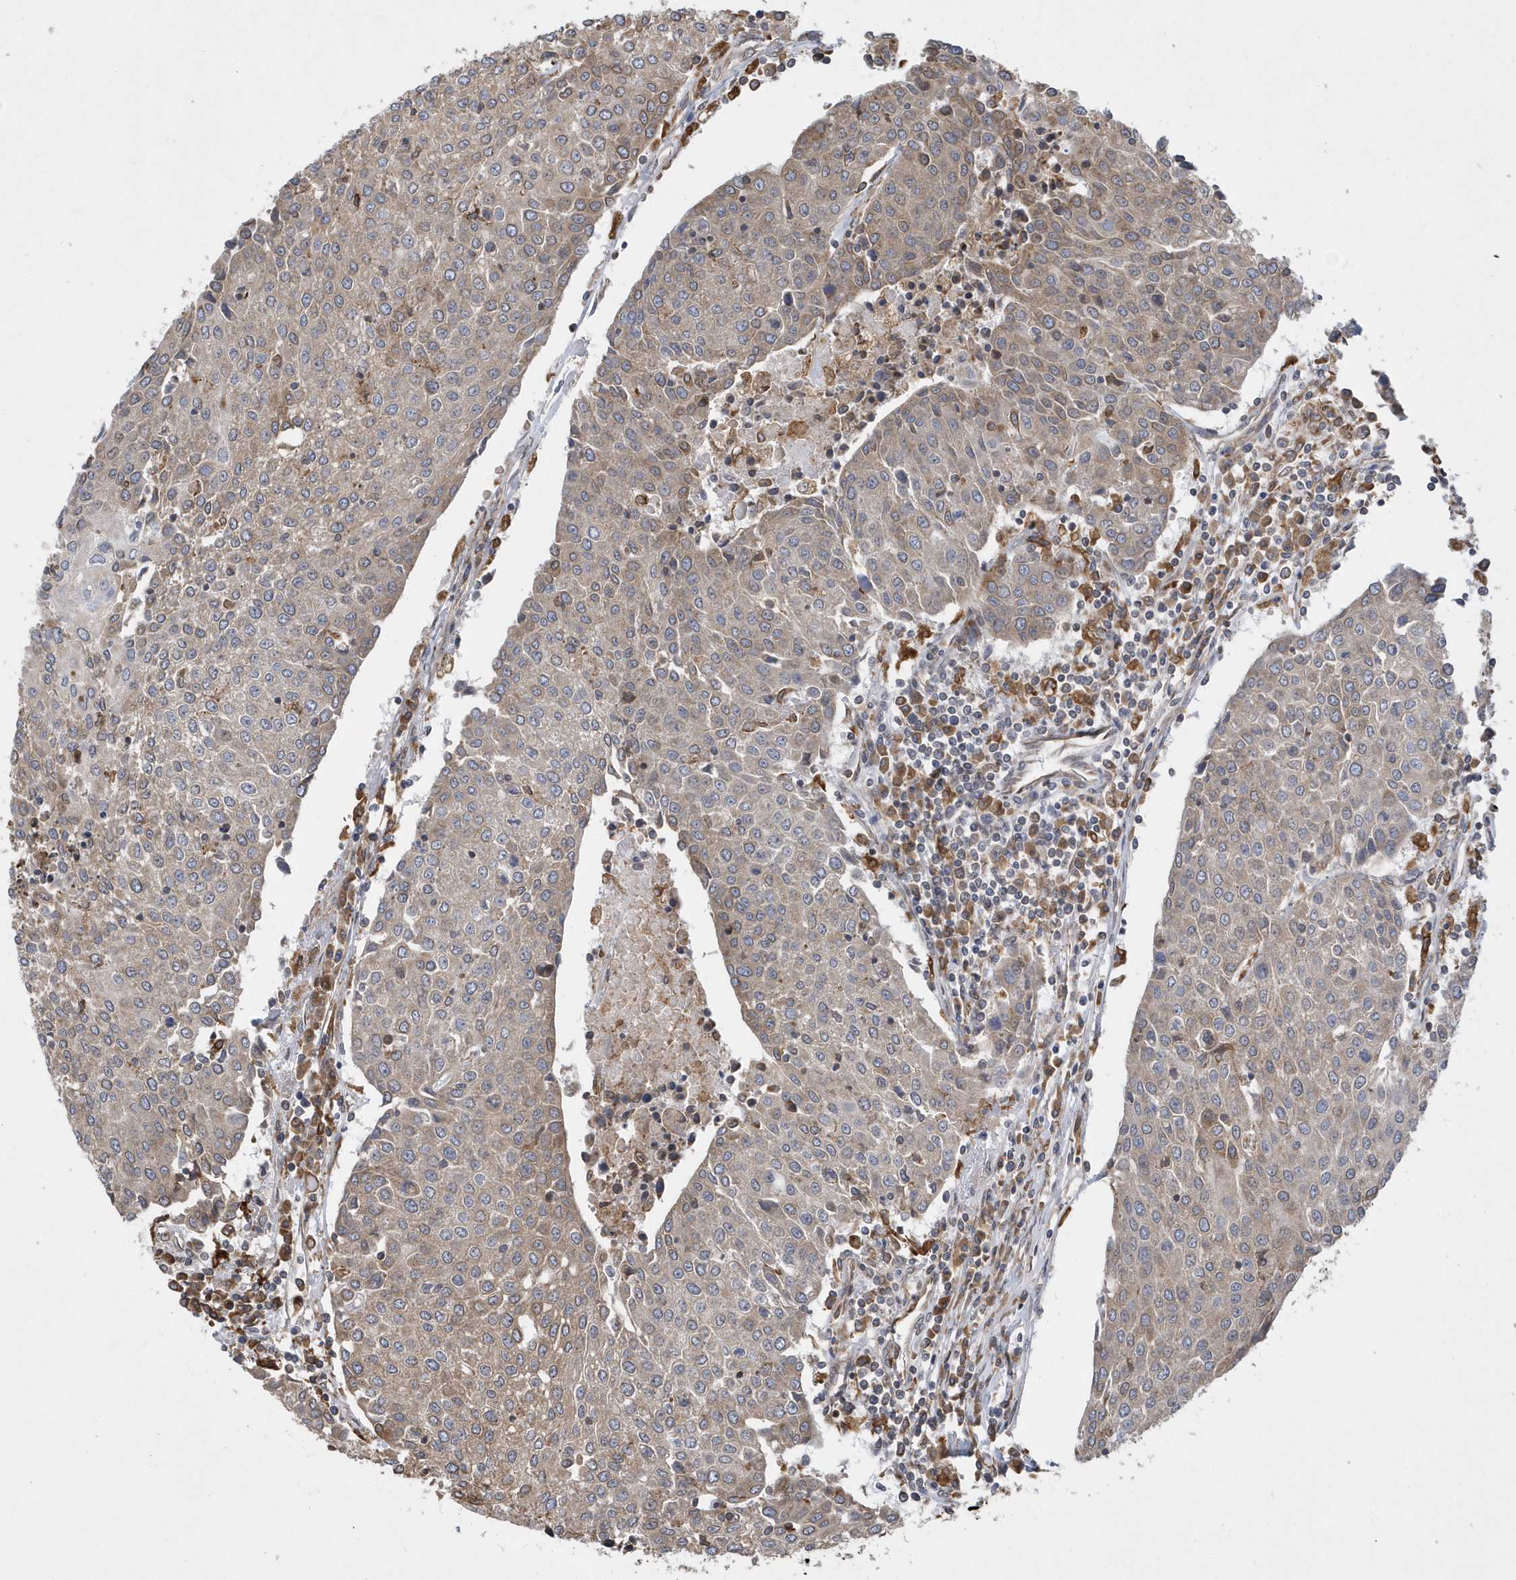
{"staining": {"intensity": "weak", "quantity": ">75%", "location": "cytoplasmic/membranous"}, "tissue": "urothelial cancer", "cell_type": "Tumor cells", "image_type": "cancer", "snomed": [{"axis": "morphology", "description": "Urothelial carcinoma, High grade"}, {"axis": "topography", "description": "Urinary bladder"}], "caption": "Human urothelial cancer stained with a protein marker reveals weak staining in tumor cells.", "gene": "VAMP7", "patient": {"sex": "female", "age": 85}}